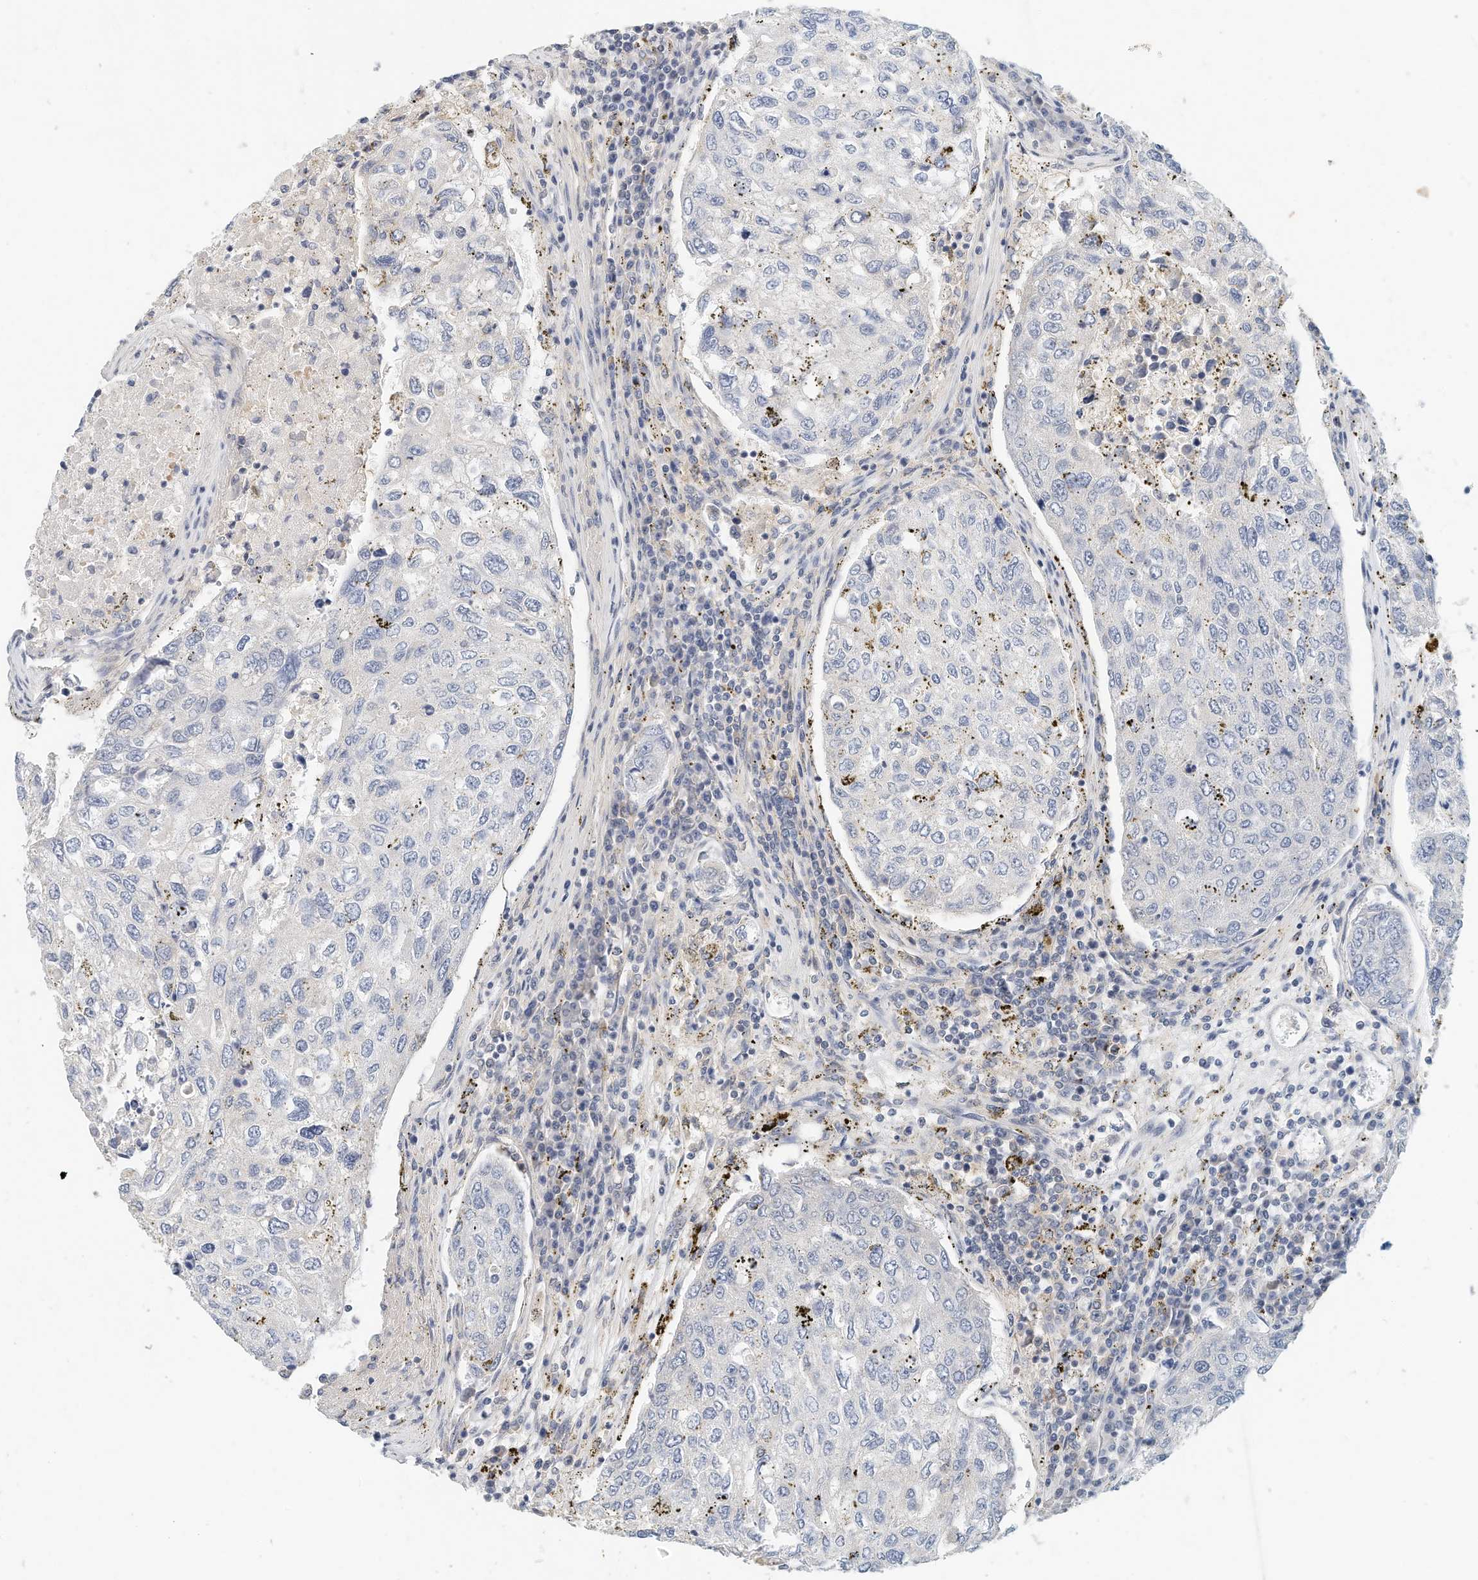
{"staining": {"intensity": "negative", "quantity": "none", "location": "none"}, "tissue": "urothelial cancer", "cell_type": "Tumor cells", "image_type": "cancer", "snomed": [{"axis": "morphology", "description": "Urothelial carcinoma, High grade"}, {"axis": "topography", "description": "Lymph node"}, {"axis": "topography", "description": "Urinary bladder"}], "caption": "Immunohistochemistry of urothelial cancer shows no positivity in tumor cells.", "gene": "MICAL1", "patient": {"sex": "male", "age": 51}}